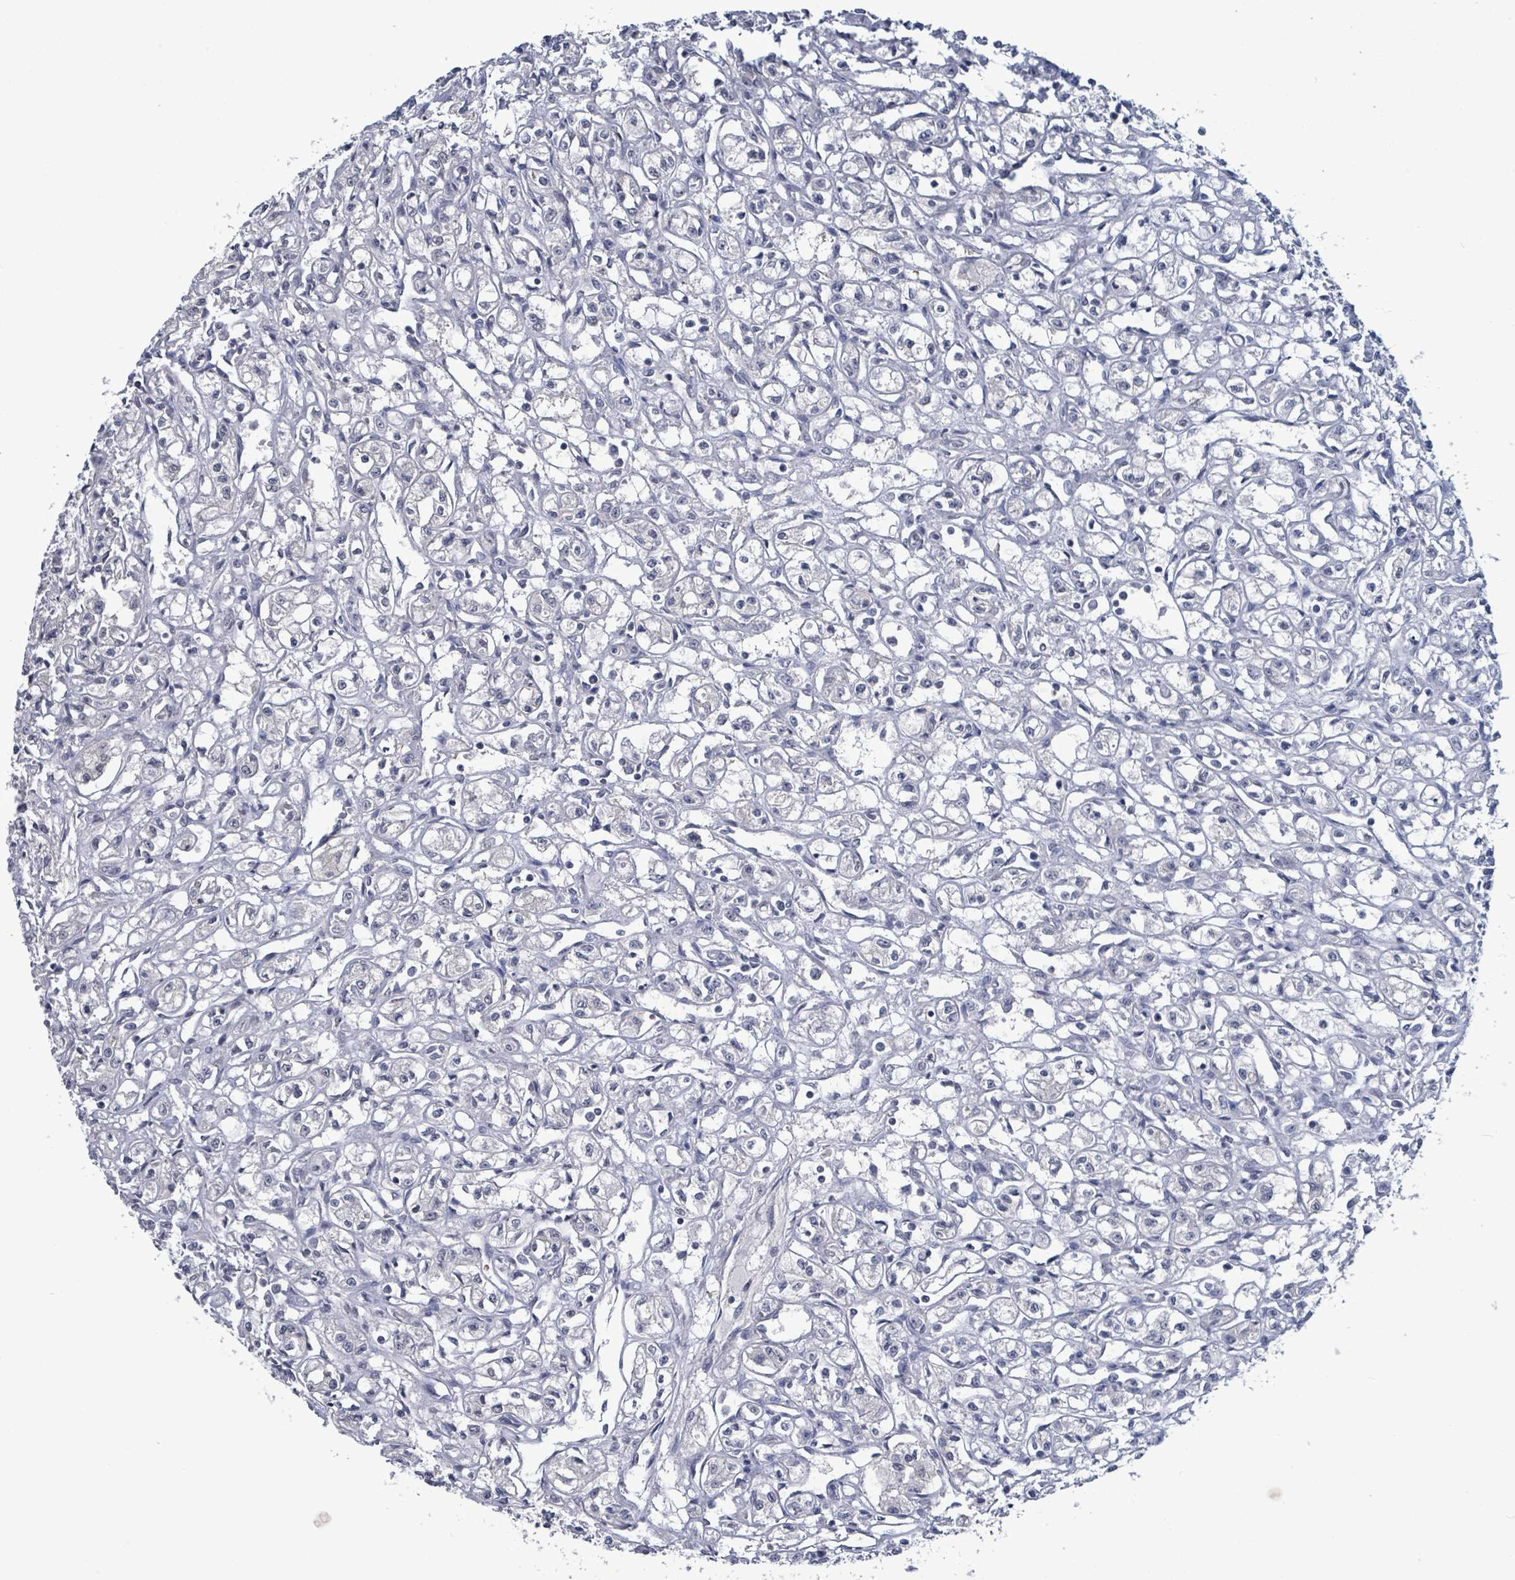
{"staining": {"intensity": "negative", "quantity": "none", "location": "none"}, "tissue": "renal cancer", "cell_type": "Tumor cells", "image_type": "cancer", "snomed": [{"axis": "morphology", "description": "Adenocarcinoma, NOS"}, {"axis": "topography", "description": "Kidney"}], "caption": "Immunohistochemistry micrograph of human adenocarcinoma (renal) stained for a protein (brown), which reveals no positivity in tumor cells. Nuclei are stained in blue.", "gene": "COQ10B", "patient": {"sex": "male", "age": 56}}